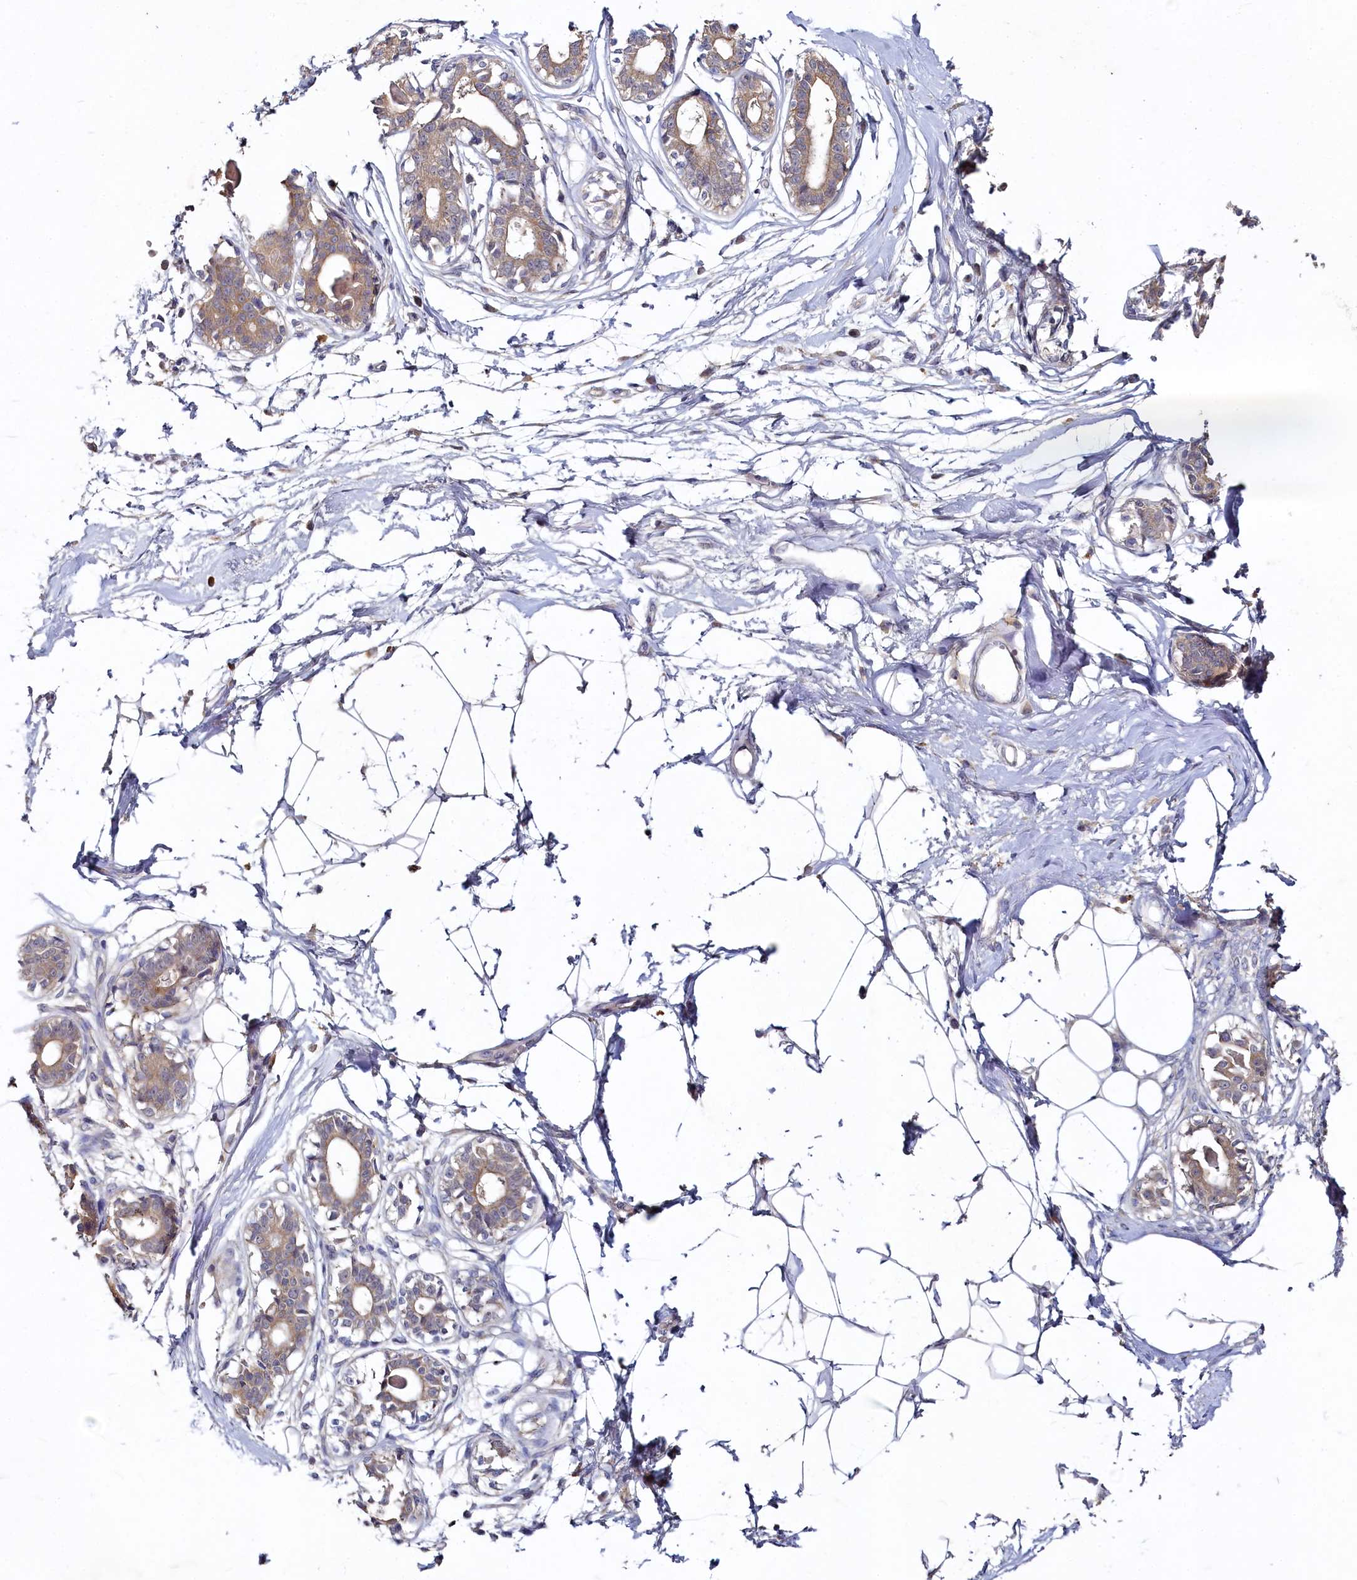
{"staining": {"intensity": "negative", "quantity": "none", "location": "none"}, "tissue": "breast", "cell_type": "Adipocytes", "image_type": "normal", "snomed": [{"axis": "morphology", "description": "Normal tissue, NOS"}, {"axis": "topography", "description": "Breast"}], "caption": "The photomicrograph reveals no staining of adipocytes in unremarkable breast.", "gene": "HERC3", "patient": {"sex": "female", "age": 45}}